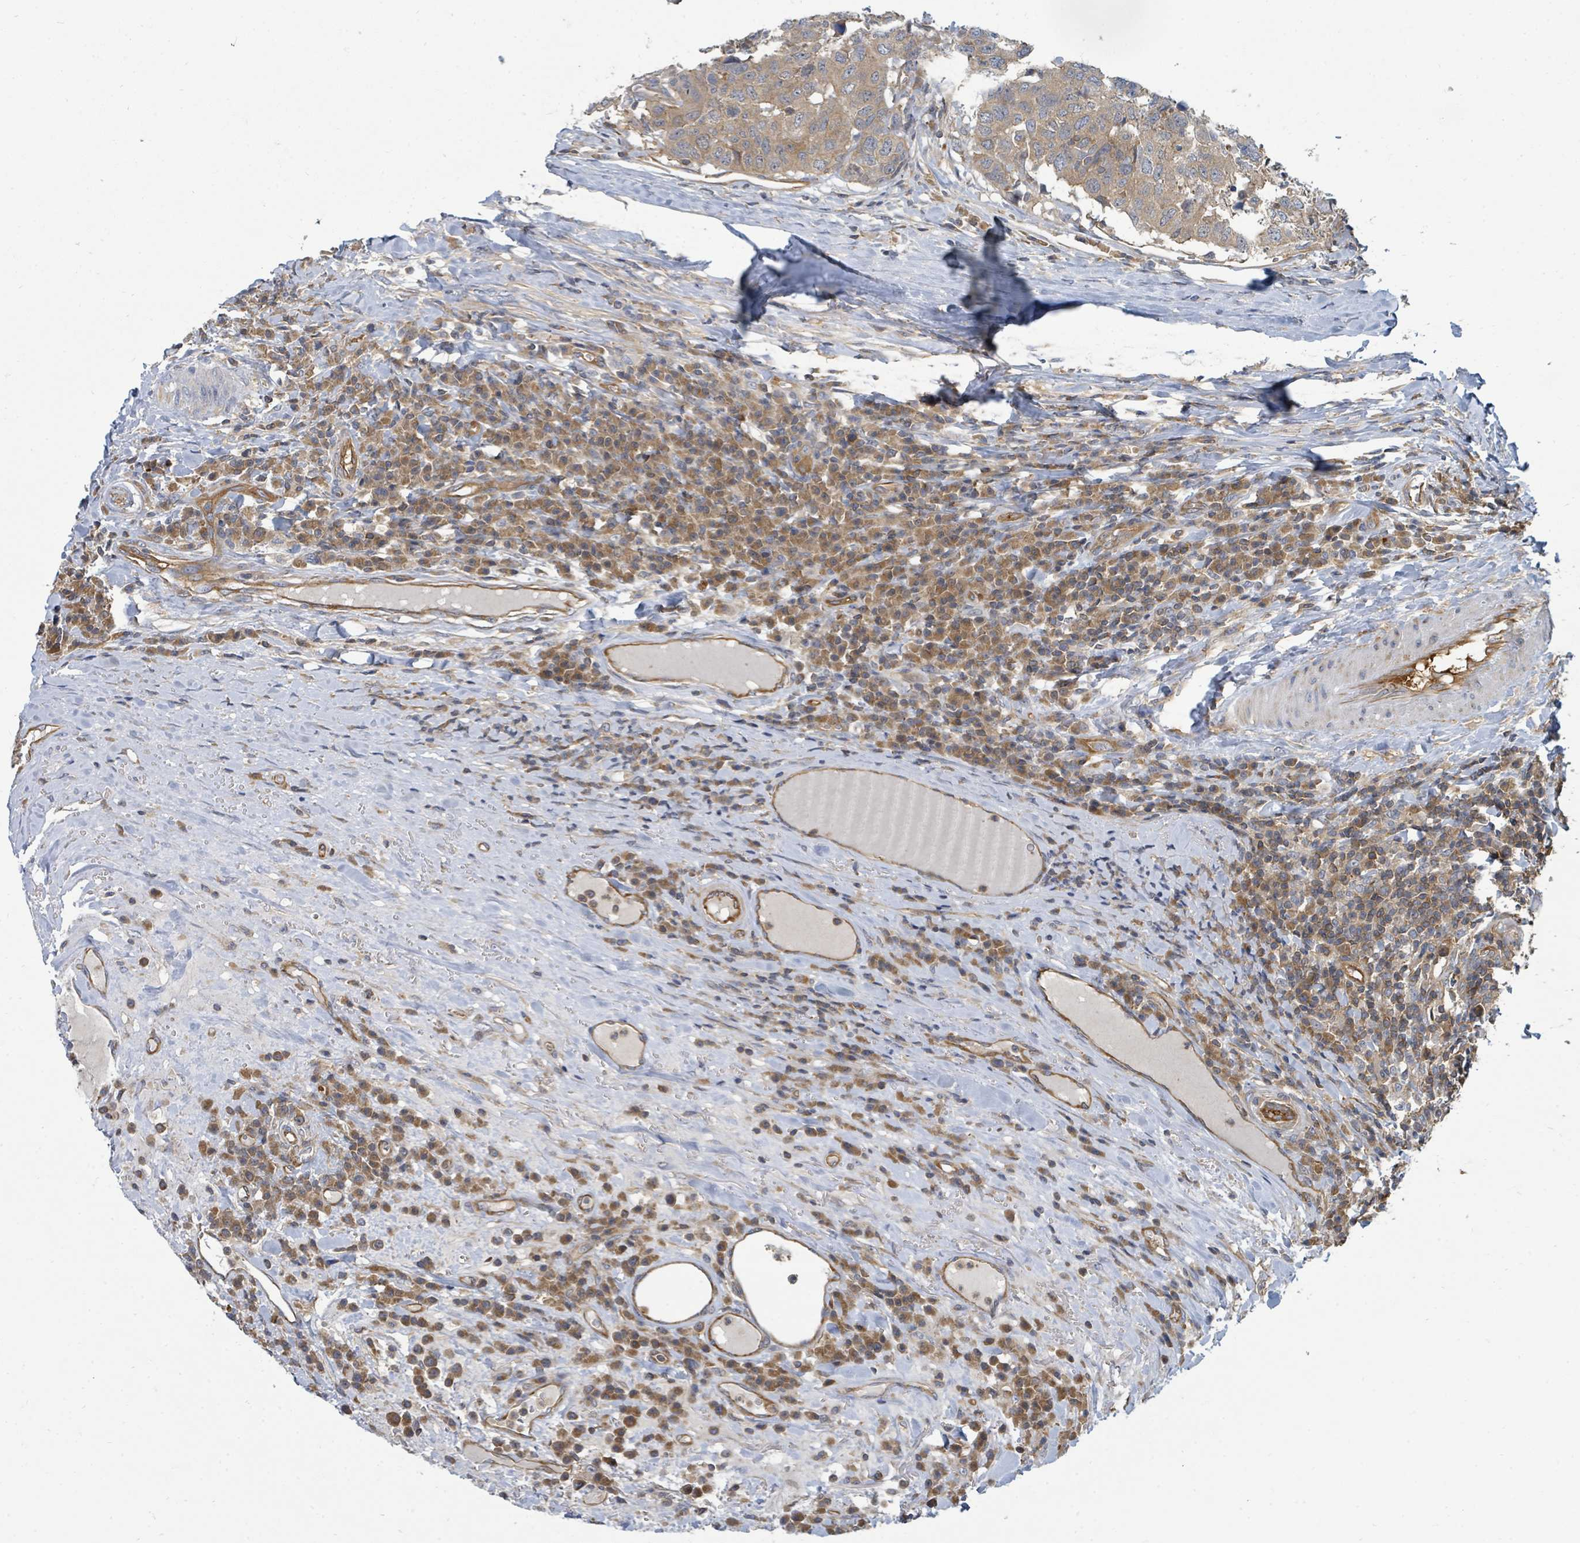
{"staining": {"intensity": "moderate", "quantity": ">75%", "location": "cytoplasmic/membranous"}, "tissue": "head and neck cancer", "cell_type": "Tumor cells", "image_type": "cancer", "snomed": [{"axis": "morphology", "description": "Squamous cell carcinoma, NOS"}, {"axis": "topography", "description": "Head-Neck"}], "caption": "Moderate cytoplasmic/membranous protein expression is appreciated in about >75% of tumor cells in squamous cell carcinoma (head and neck).", "gene": "BOLA2B", "patient": {"sex": "male", "age": 66}}